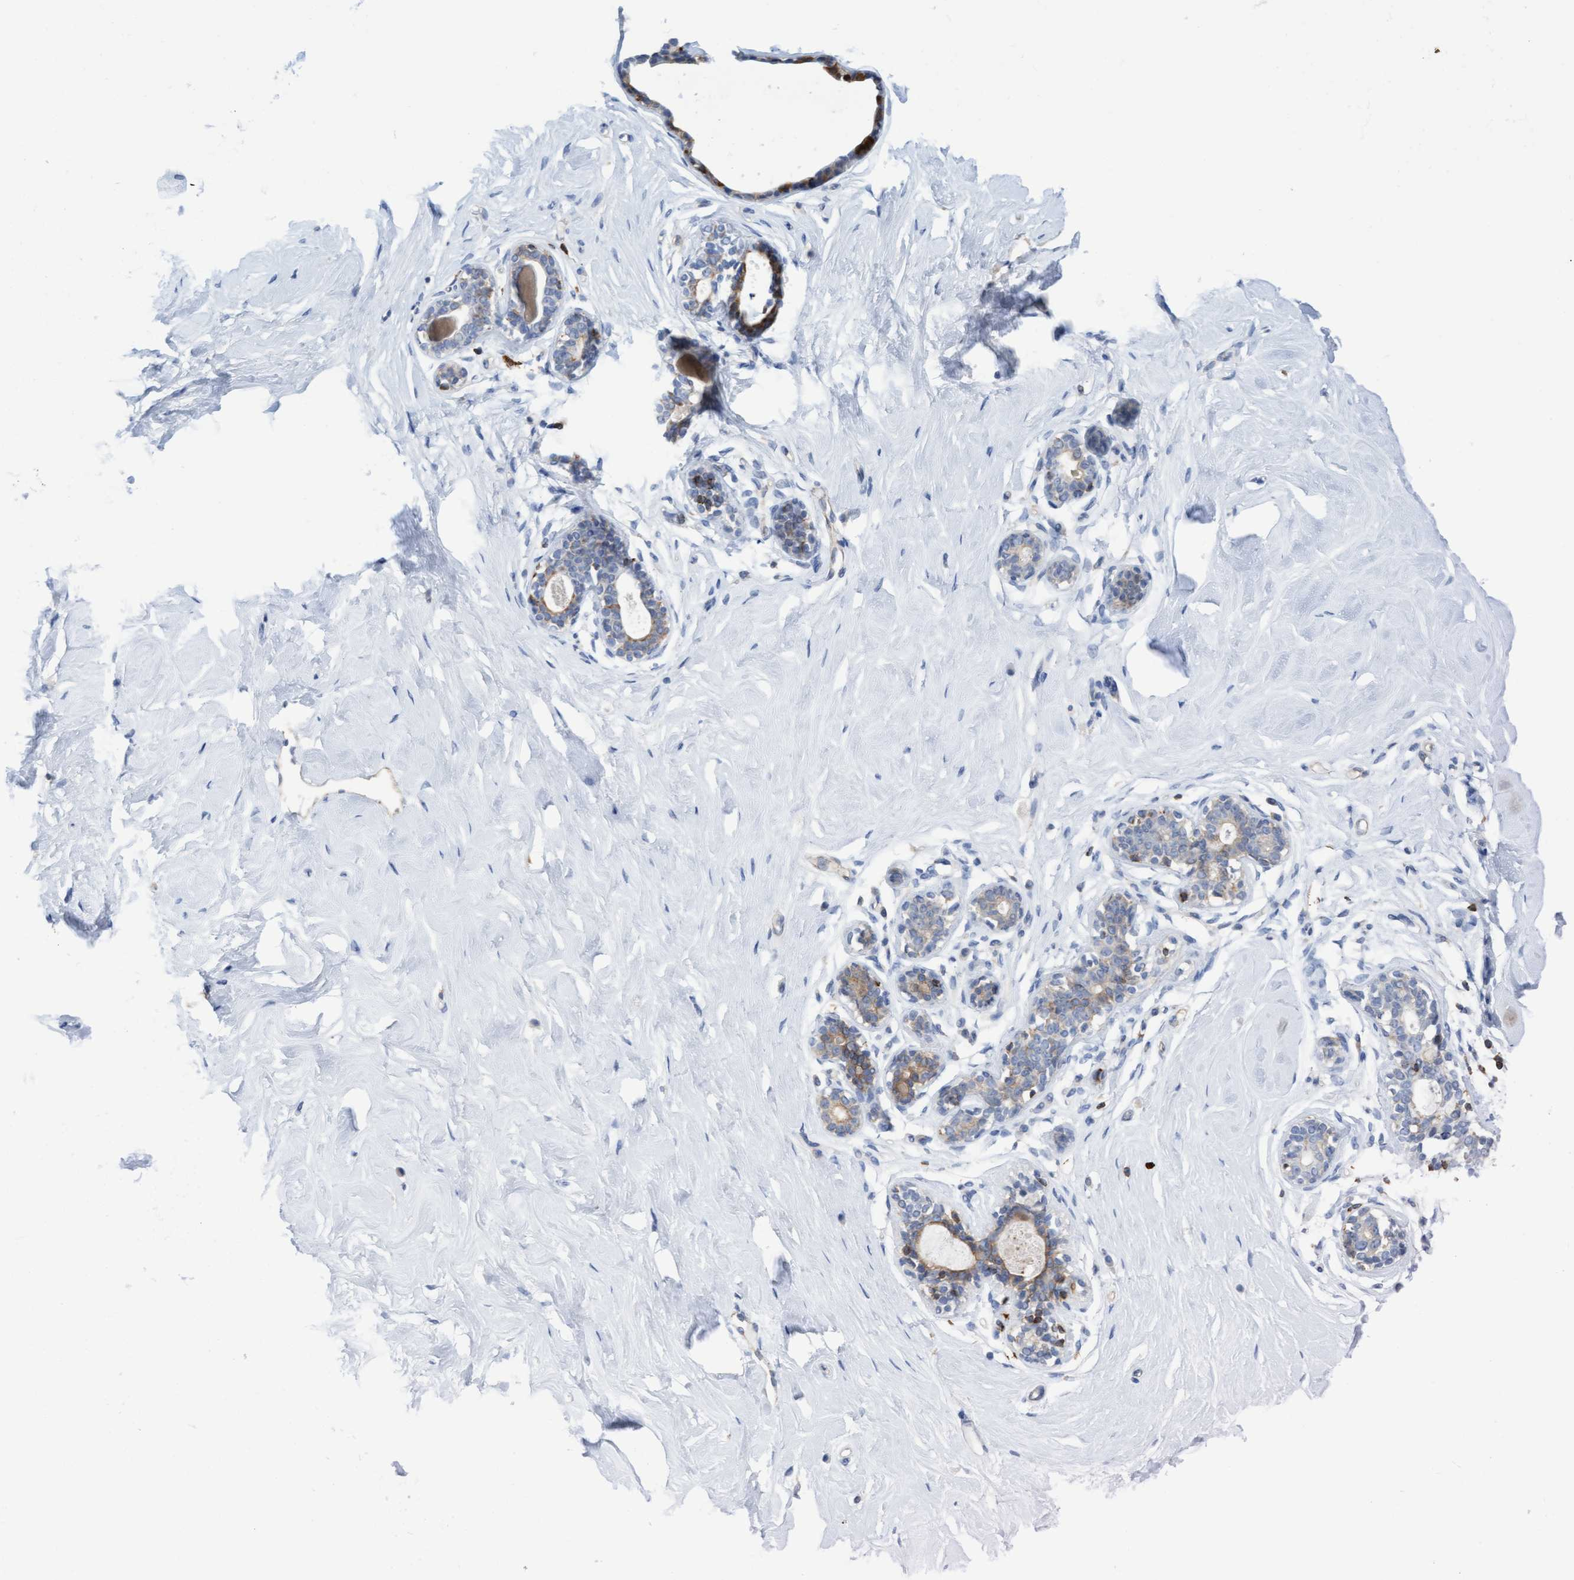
{"staining": {"intensity": "negative", "quantity": "none", "location": "none"}, "tissue": "breast", "cell_type": "Adipocytes", "image_type": "normal", "snomed": [{"axis": "morphology", "description": "Normal tissue, NOS"}, {"axis": "topography", "description": "Breast"}], "caption": "Protein analysis of unremarkable breast exhibits no significant positivity in adipocytes. (Brightfield microscopy of DAB immunohistochemistry (IHC) at high magnification).", "gene": "FNBP1", "patient": {"sex": "female", "age": 23}}